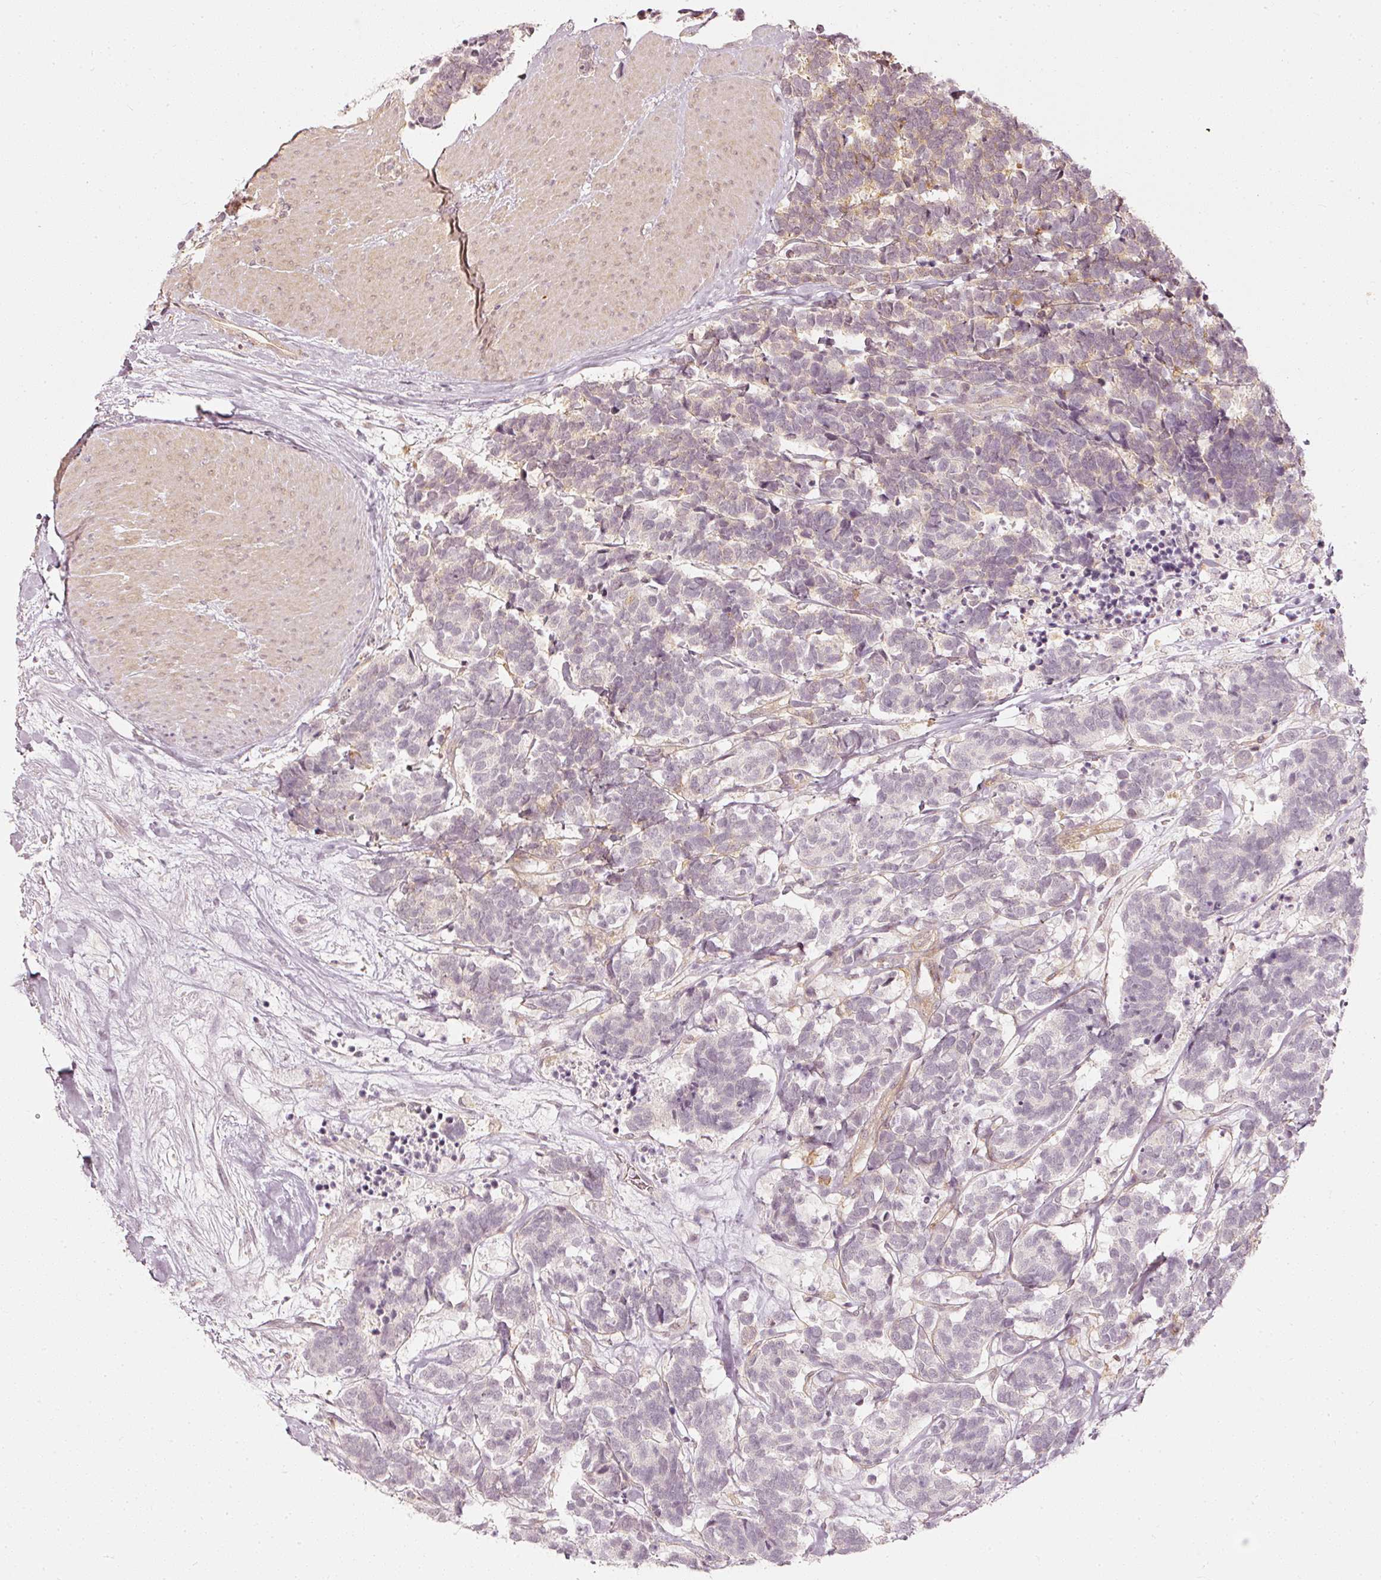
{"staining": {"intensity": "negative", "quantity": "none", "location": "none"}, "tissue": "carcinoid", "cell_type": "Tumor cells", "image_type": "cancer", "snomed": [{"axis": "morphology", "description": "Carcinoma, NOS"}, {"axis": "morphology", "description": "Carcinoid, malignant, NOS"}, {"axis": "topography", "description": "Urinary bladder"}], "caption": "Tumor cells are negative for brown protein staining in carcinoid.", "gene": "DRD2", "patient": {"sex": "male", "age": 57}}